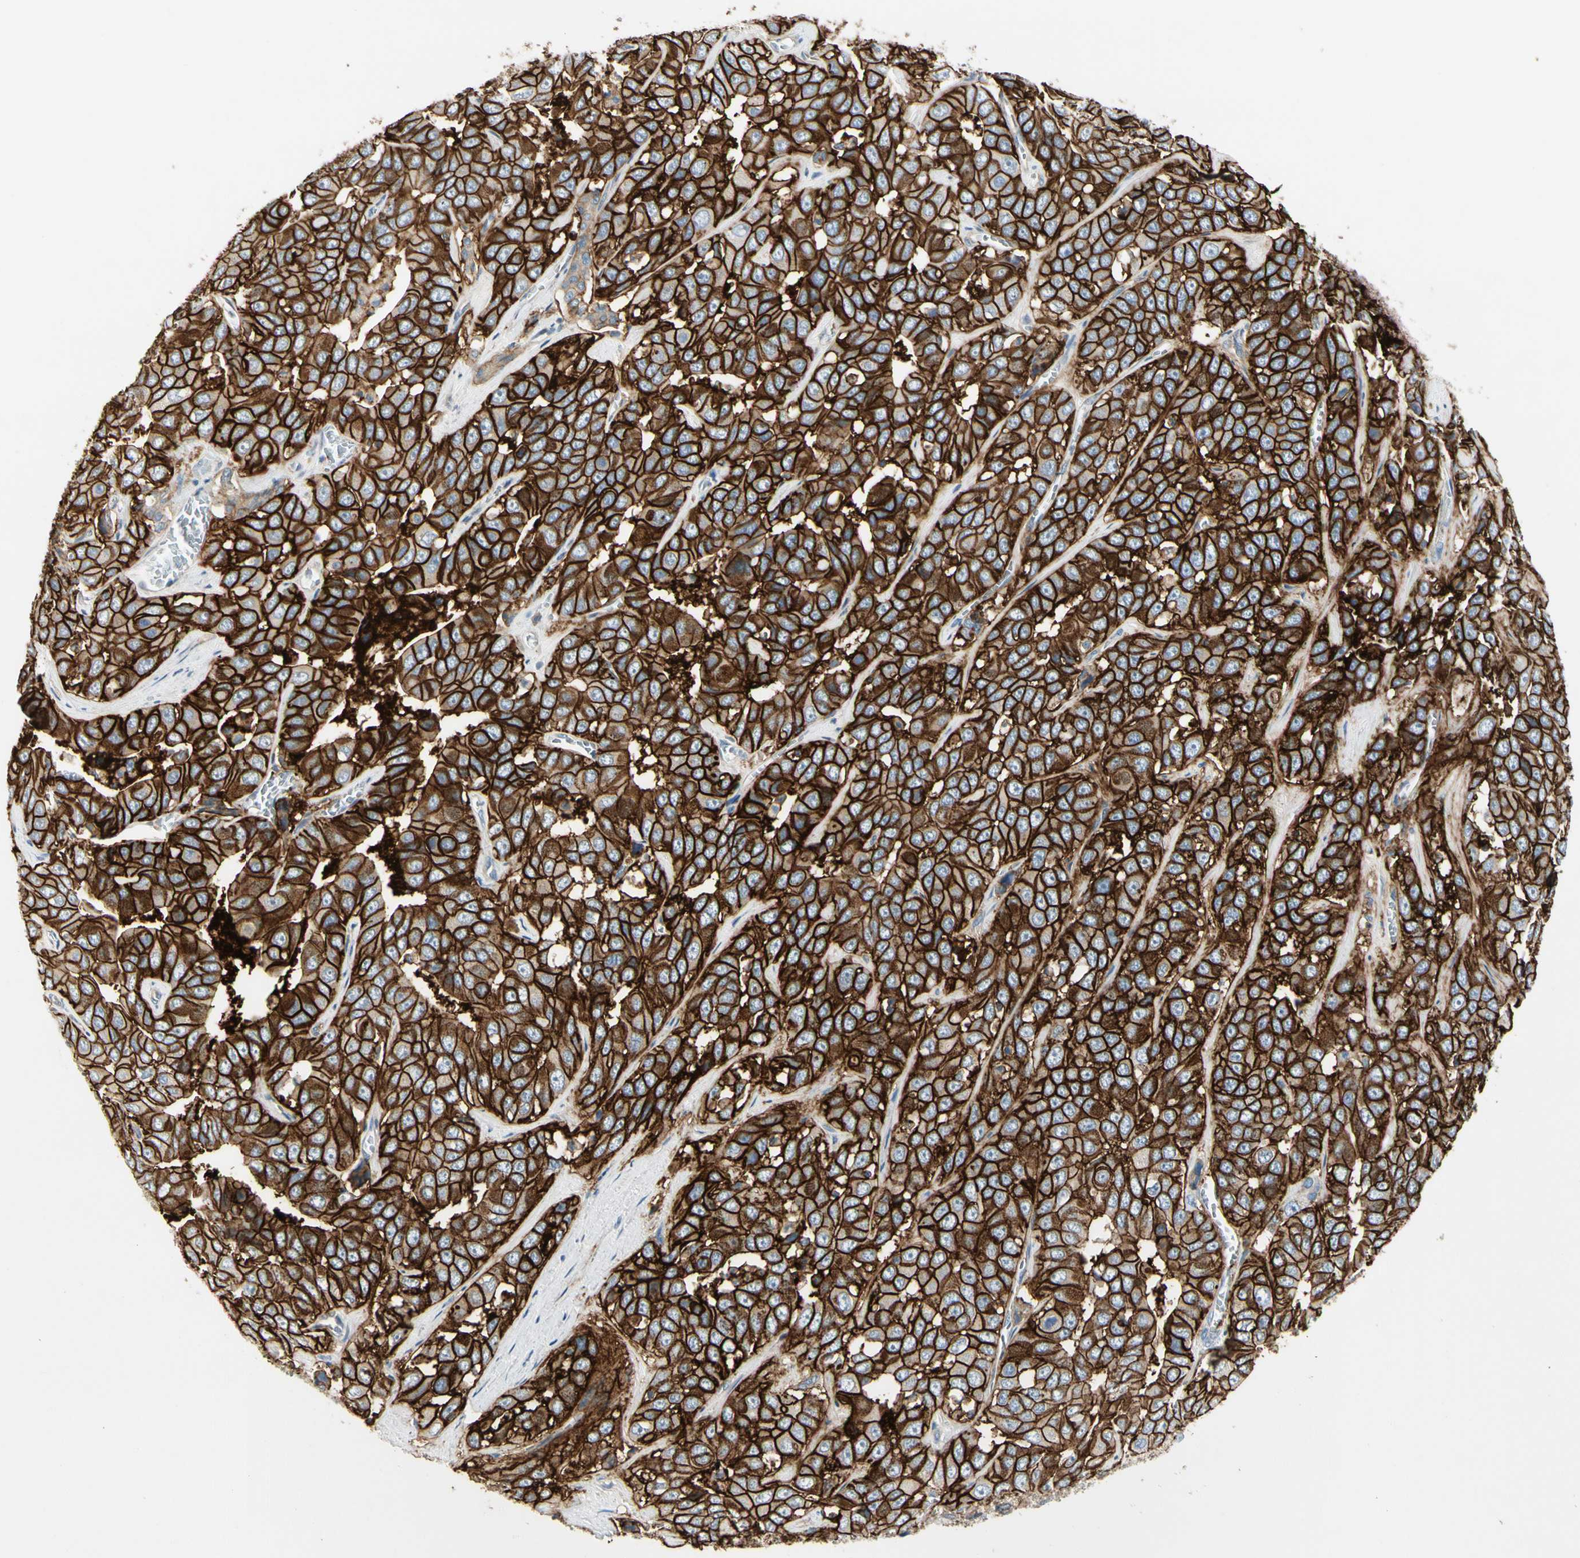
{"staining": {"intensity": "strong", "quantity": ">75%", "location": "cytoplasmic/membranous"}, "tissue": "liver cancer", "cell_type": "Tumor cells", "image_type": "cancer", "snomed": [{"axis": "morphology", "description": "Cholangiocarcinoma"}, {"axis": "topography", "description": "Liver"}], "caption": "A high-resolution micrograph shows immunohistochemistry staining of cholangiocarcinoma (liver), which reveals strong cytoplasmic/membranous positivity in approximately >75% of tumor cells.", "gene": "ITGA3", "patient": {"sex": "female", "age": 52}}